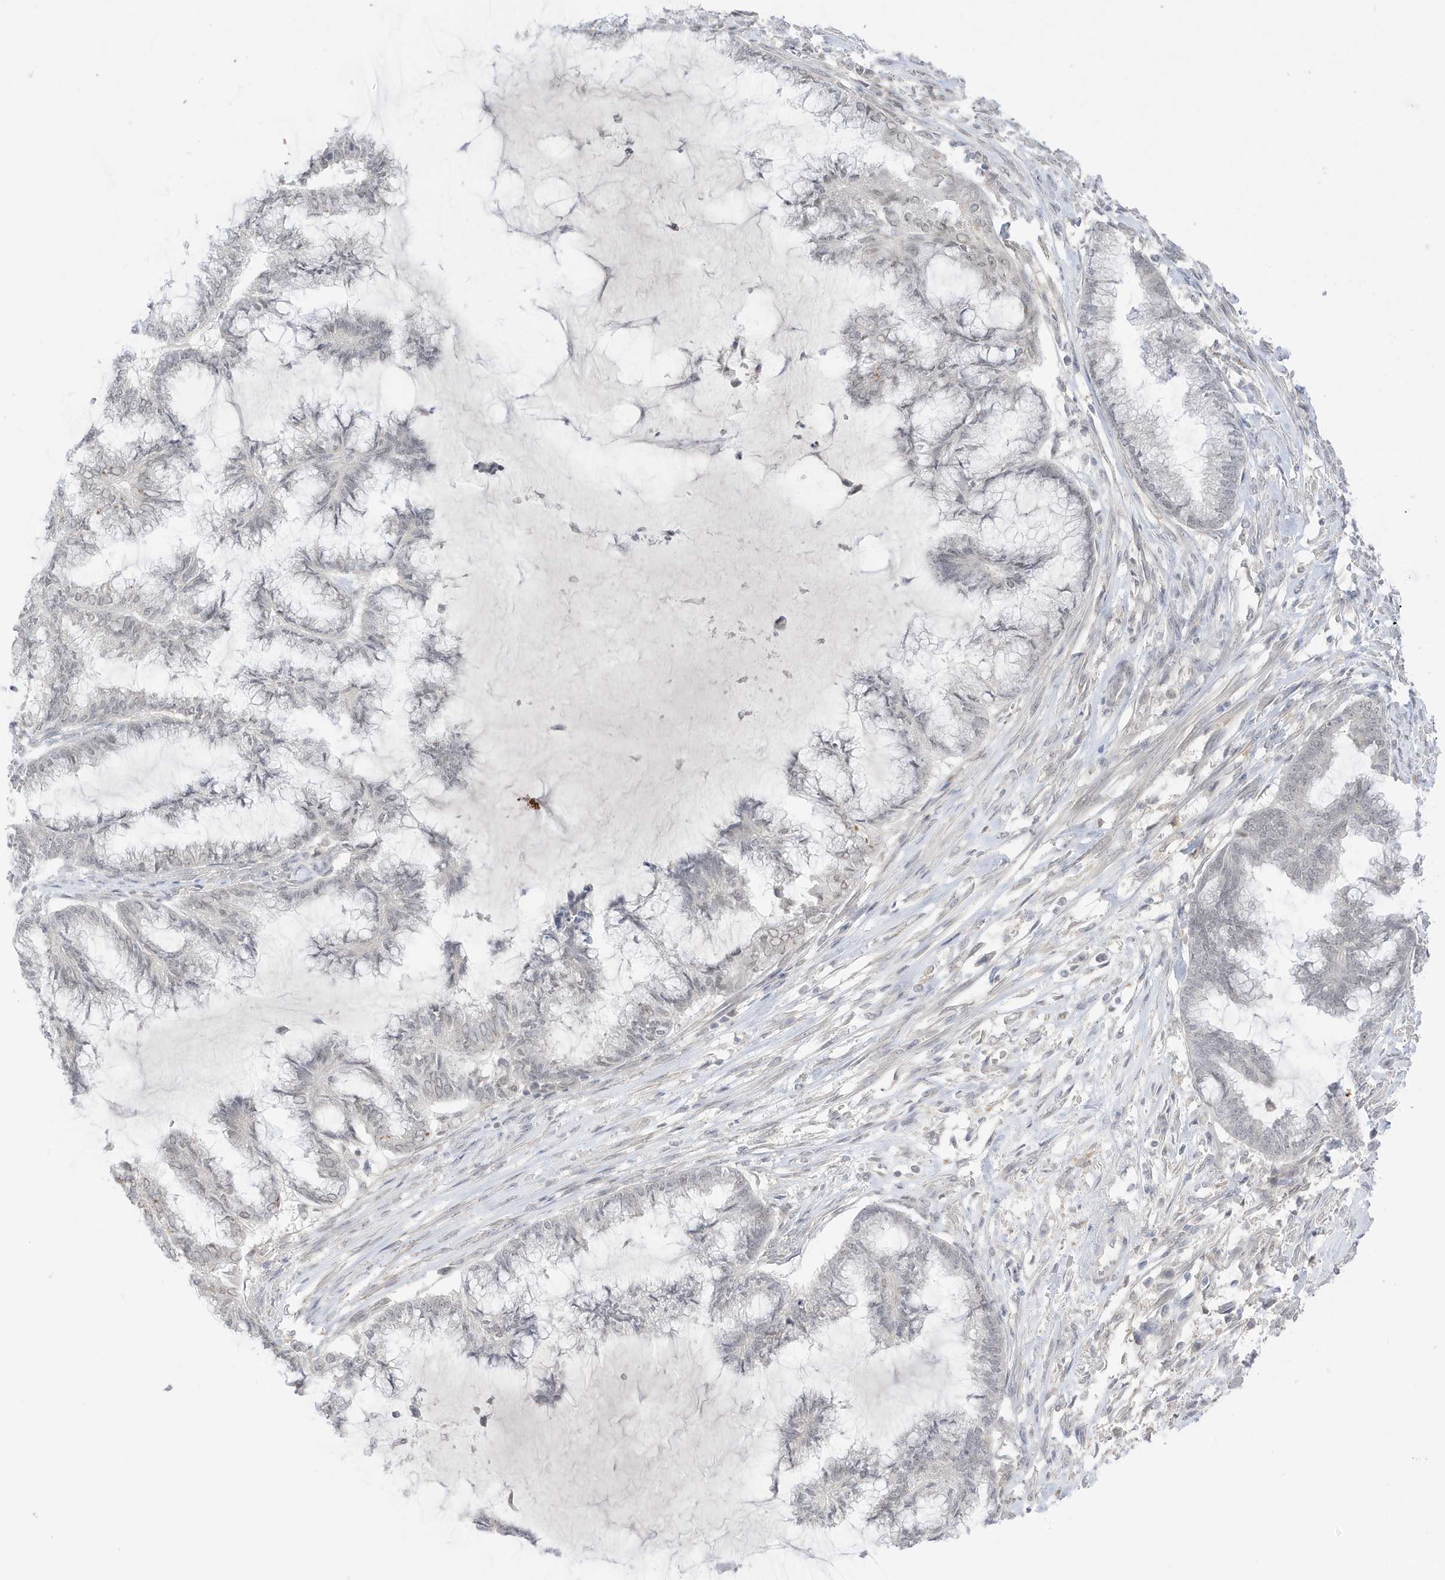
{"staining": {"intensity": "negative", "quantity": "none", "location": "none"}, "tissue": "endometrial cancer", "cell_type": "Tumor cells", "image_type": "cancer", "snomed": [{"axis": "morphology", "description": "Adenocarcinoma, NOS"}, {"axis": "topography", "description": "Endometrium"}], "caption": "High magnification brightfield microscopy of endometrial adenocarcinoma stained with DAB (3,3'-diaminobenzidine) (brown) and counterstained with hematoxylin (blue): tumor cells show no significant positivity.", "gene": "MSL3", "patient": {"sex": "female", "age": 86}}